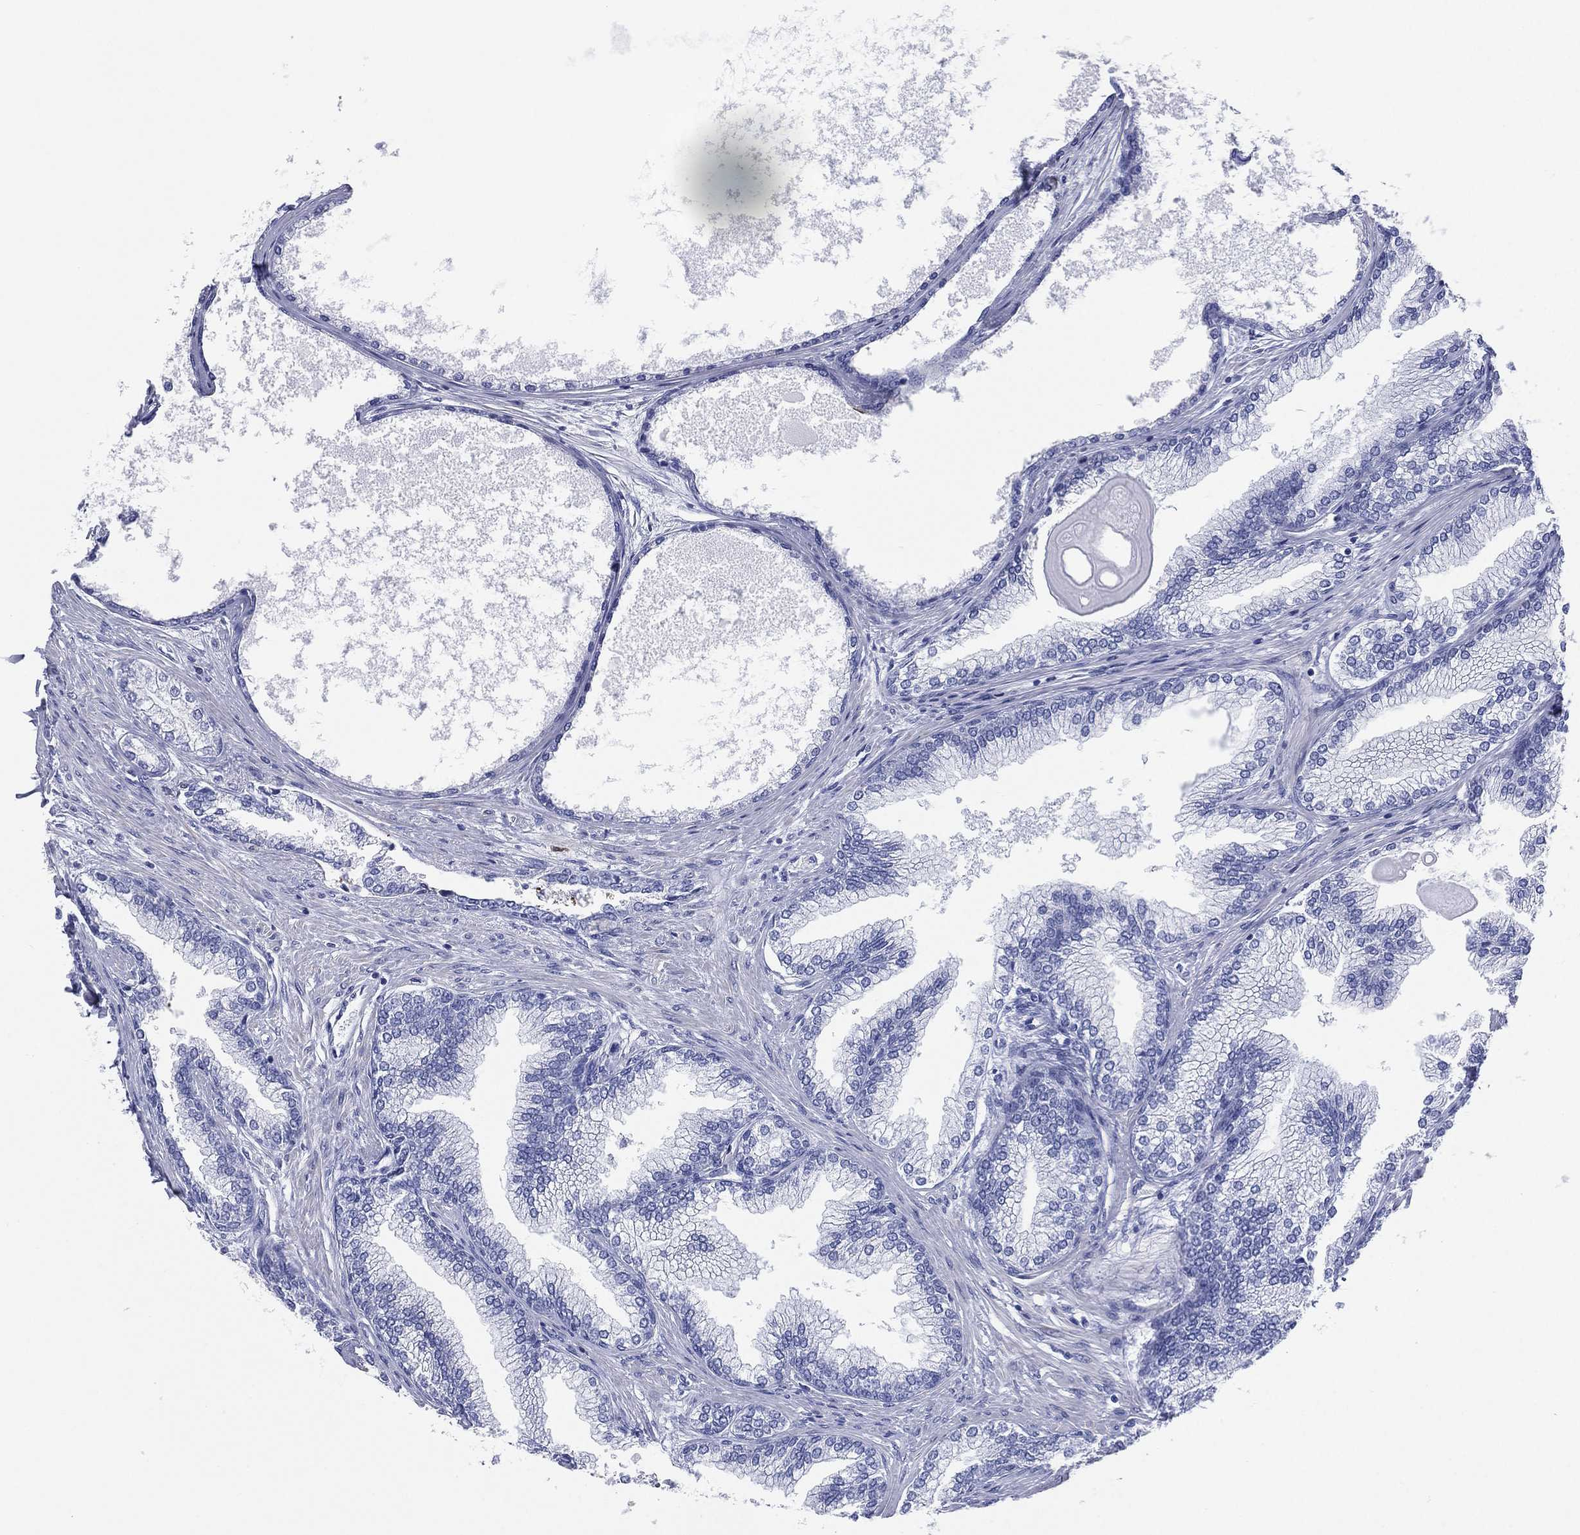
{"staining": {"intensity": "negative", "quantity": "none", "location": "none"}, "tissue": "prostate", "cell_type": "Glandular cells", "image_type": "normal", "snomed": [{"axis": "morphology", "description": "Normal tissue, NOS"}, {"axis": "topography", "description": "Prostate"}], "caption": "Image shows no significant protein expression in glandular cells of unremarkable prostate.", "gene": "CD79A", "patient": {"sex": "male", "age": 72}}